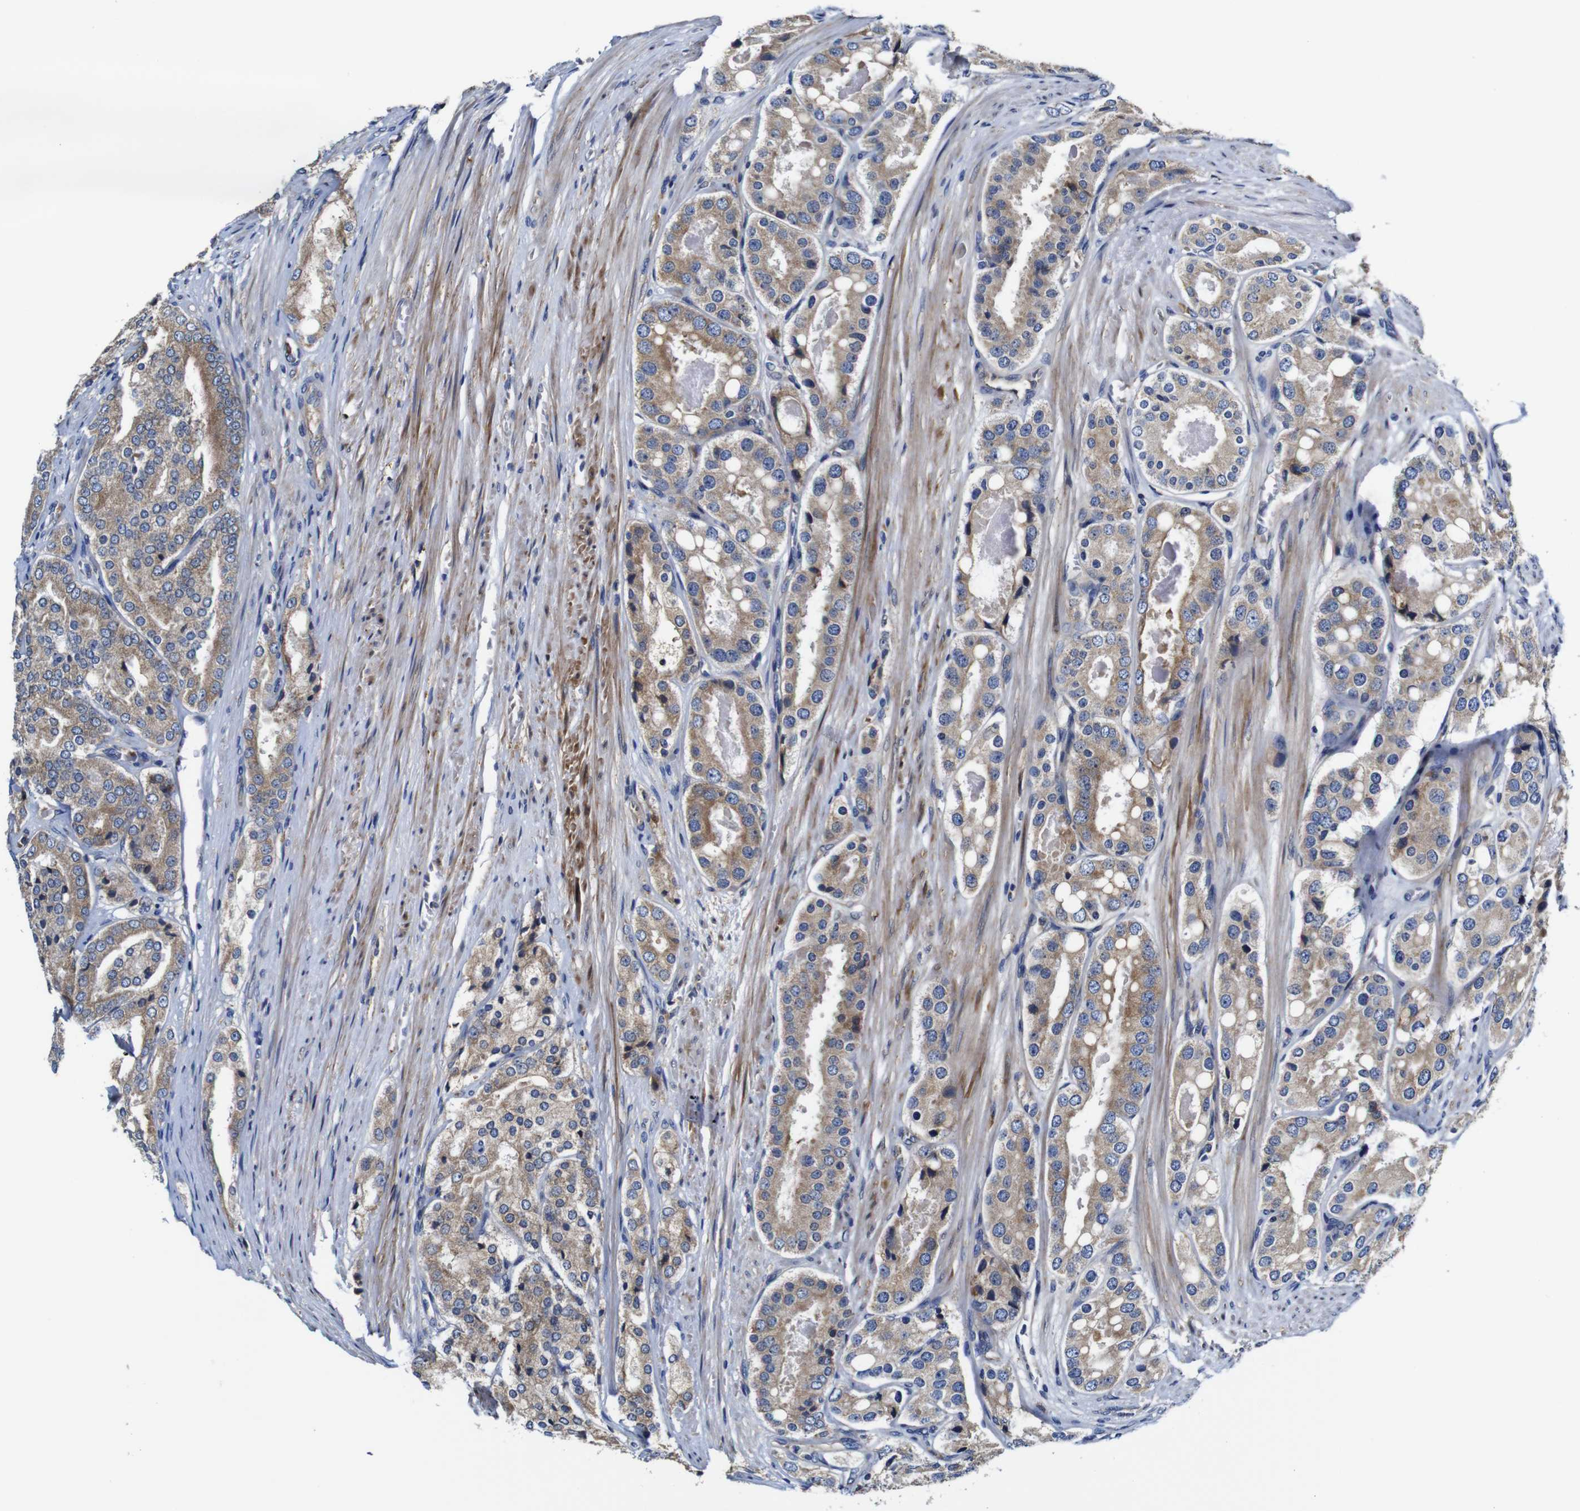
{"staining": {"intensity": "weak", "quantity": ">75%", "location": "cytoplasmic/membranous"}, "tissue": "prostate cancer", "cell_type": "Tumor cells", "image_type": "cancer", "snomed": [{"axis": "morphology", "description": "Adenocarcinoma, High grade"}, {"axis": "topography", "description": "Prostate"}], "caption": "Immunohistochemistry micrograph of neoplastic tissue: human prostate high-grade adenocarcinoma stained using immunohistochemistry (IHC) shows low levels of weak protein expression localized specifically in the cytoplasmic/membranous of tumor cells, appearing as a cytoplasmic/membranous brown color.", "gene": "CLCC1", "patient": {"sex": "male", "age": 65}}